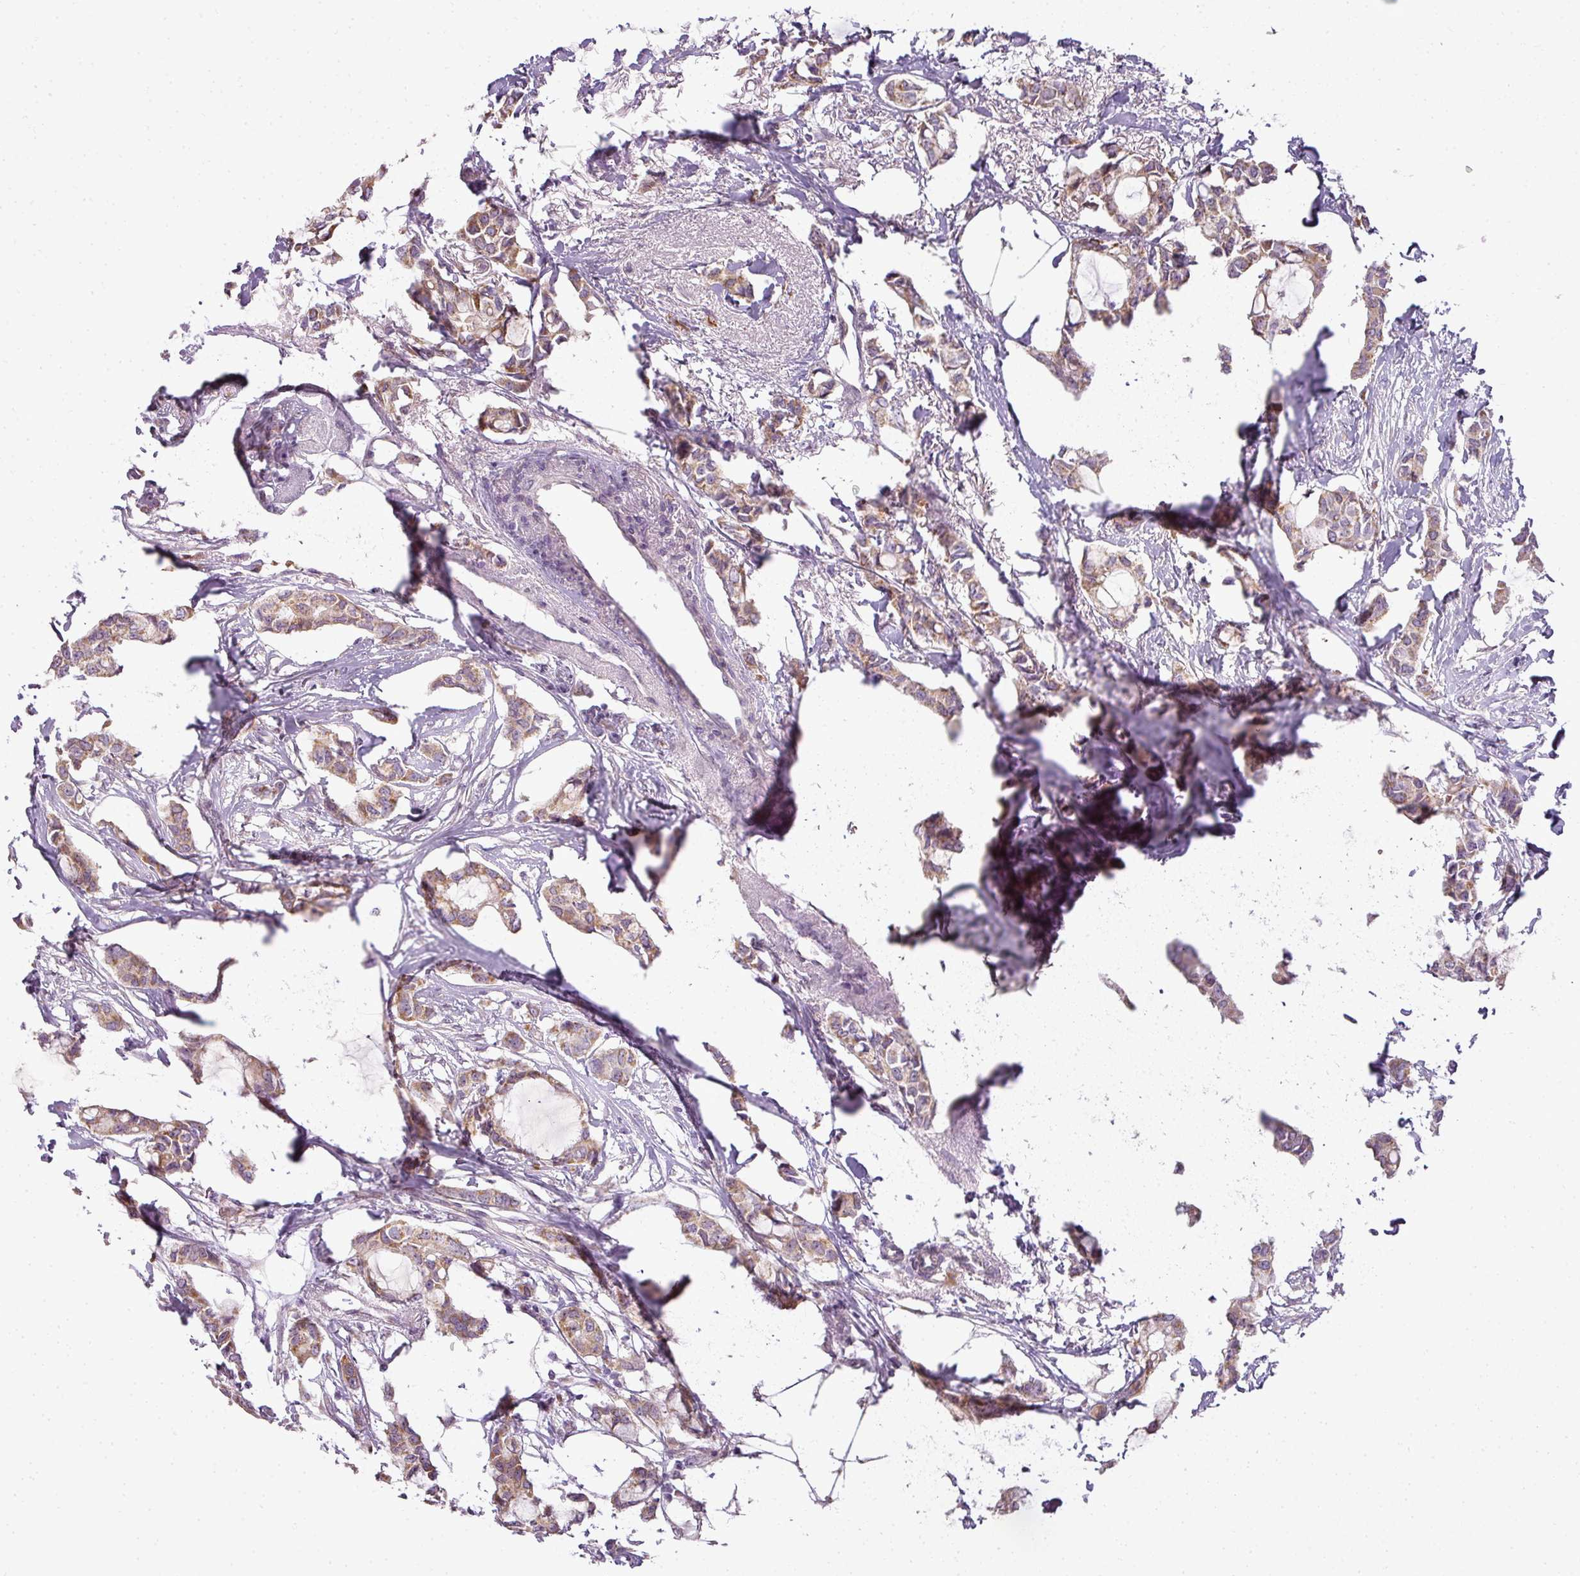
{"staining": {"intensity": "moderate", "quantity": ">75%", "location": "cytoplasmic/membranous"}, "tissue": "breast cancer", "cell_type": "Tumor cells", "image_type": "cancer", "snomed": [{"axis": "morphology", "description": "Duct carcinoma"}, {"axis": "topography", "description": "Breast"}], "caption": "Breast cancer (infiltrating ductal carcinoma) was stained to show a protein in brown. There is medium levels of moderate cytoplasmic/membranous positivity in approximately >75% of tumor cells. The protein of interest is shown in brown color, while the nuclei are stained blue.", "gene": "LY75", "patient": {"sex": "female", "age": 73}}